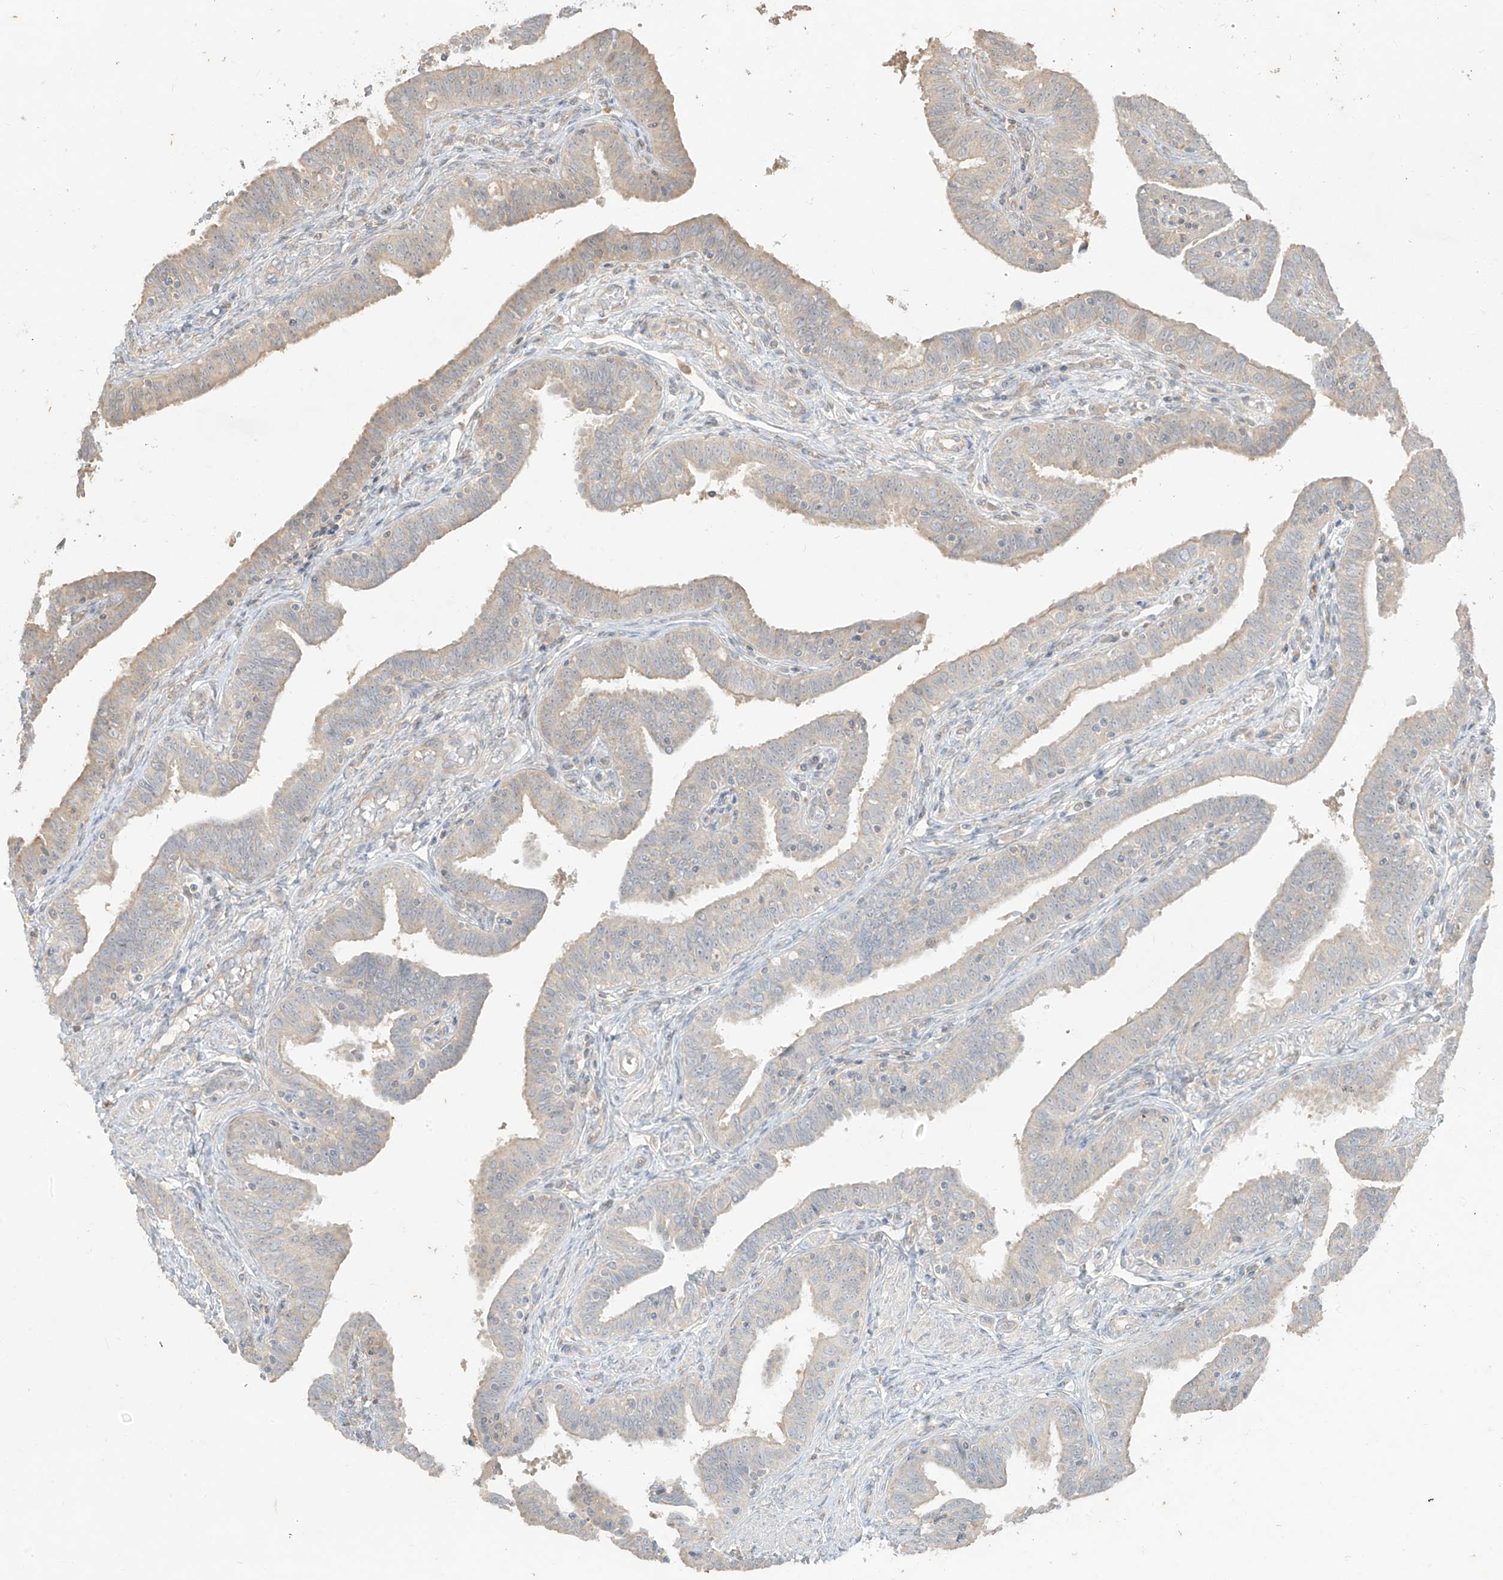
{"staining": {"intensity": "weak", "quantity": "25%-75%", "location": "cytoplasmic/membranous"}, "tissue": "fallopian tube", "cell_type": "Glandular cells", "image_type": "normal", "snomed": [{"axis": "morphology", "description": "Normal tissue, NOS"}, {"axis": "topography", "description": "Fallopian tube"}], "caption": "Weak cytoplasmic/membranous staining is appreciated in about 25%-75% of glandular cells in unremarkable fallopian tube. Nuclei are stained in blue.", "gene": "ANGEL2", "patient": {"sex": "female", "age": 39}}